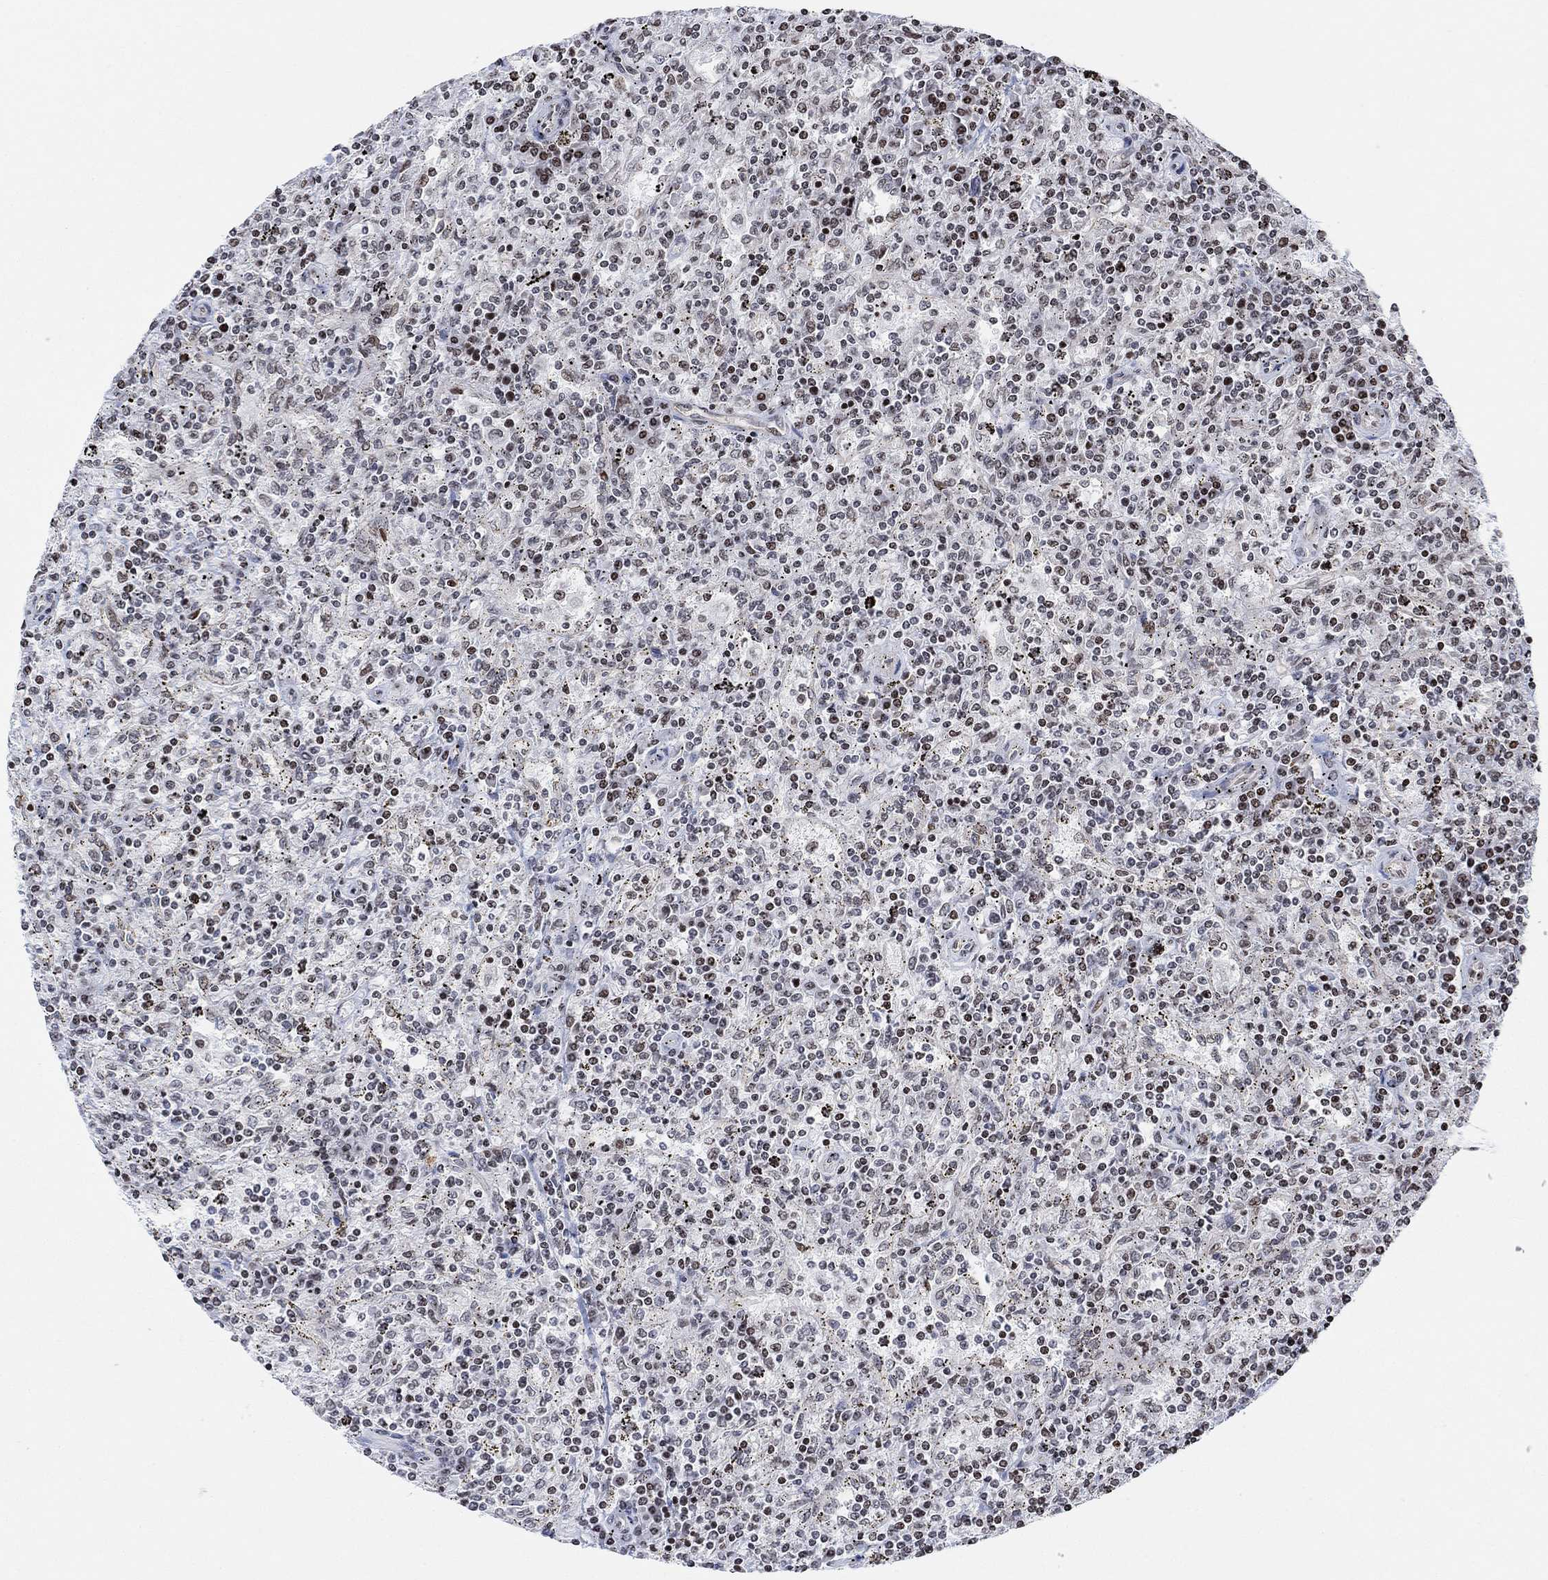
{"staining": {"intensity": "negative", "quantity": "none", "location": "none"}, "tissue": "lymphoma", "cell_type": "Tumor cells", "image_type": "cancer", "snomed": [{"axis": "morphology", "description": "Malignant lymphoma, non-Hodgkin's type, Low grade"}, {"axis": "topography", "description": "Spleen"}], "caption": "IHC micrograph of neoplastic tissue: lymphoma stained with DAB (3,3'-diaminobenzidine) demonstrates no significant protein positivity in tumor cells.", "gene": "ABHD14A", "patient": {"sex": "male", "age": 62}}